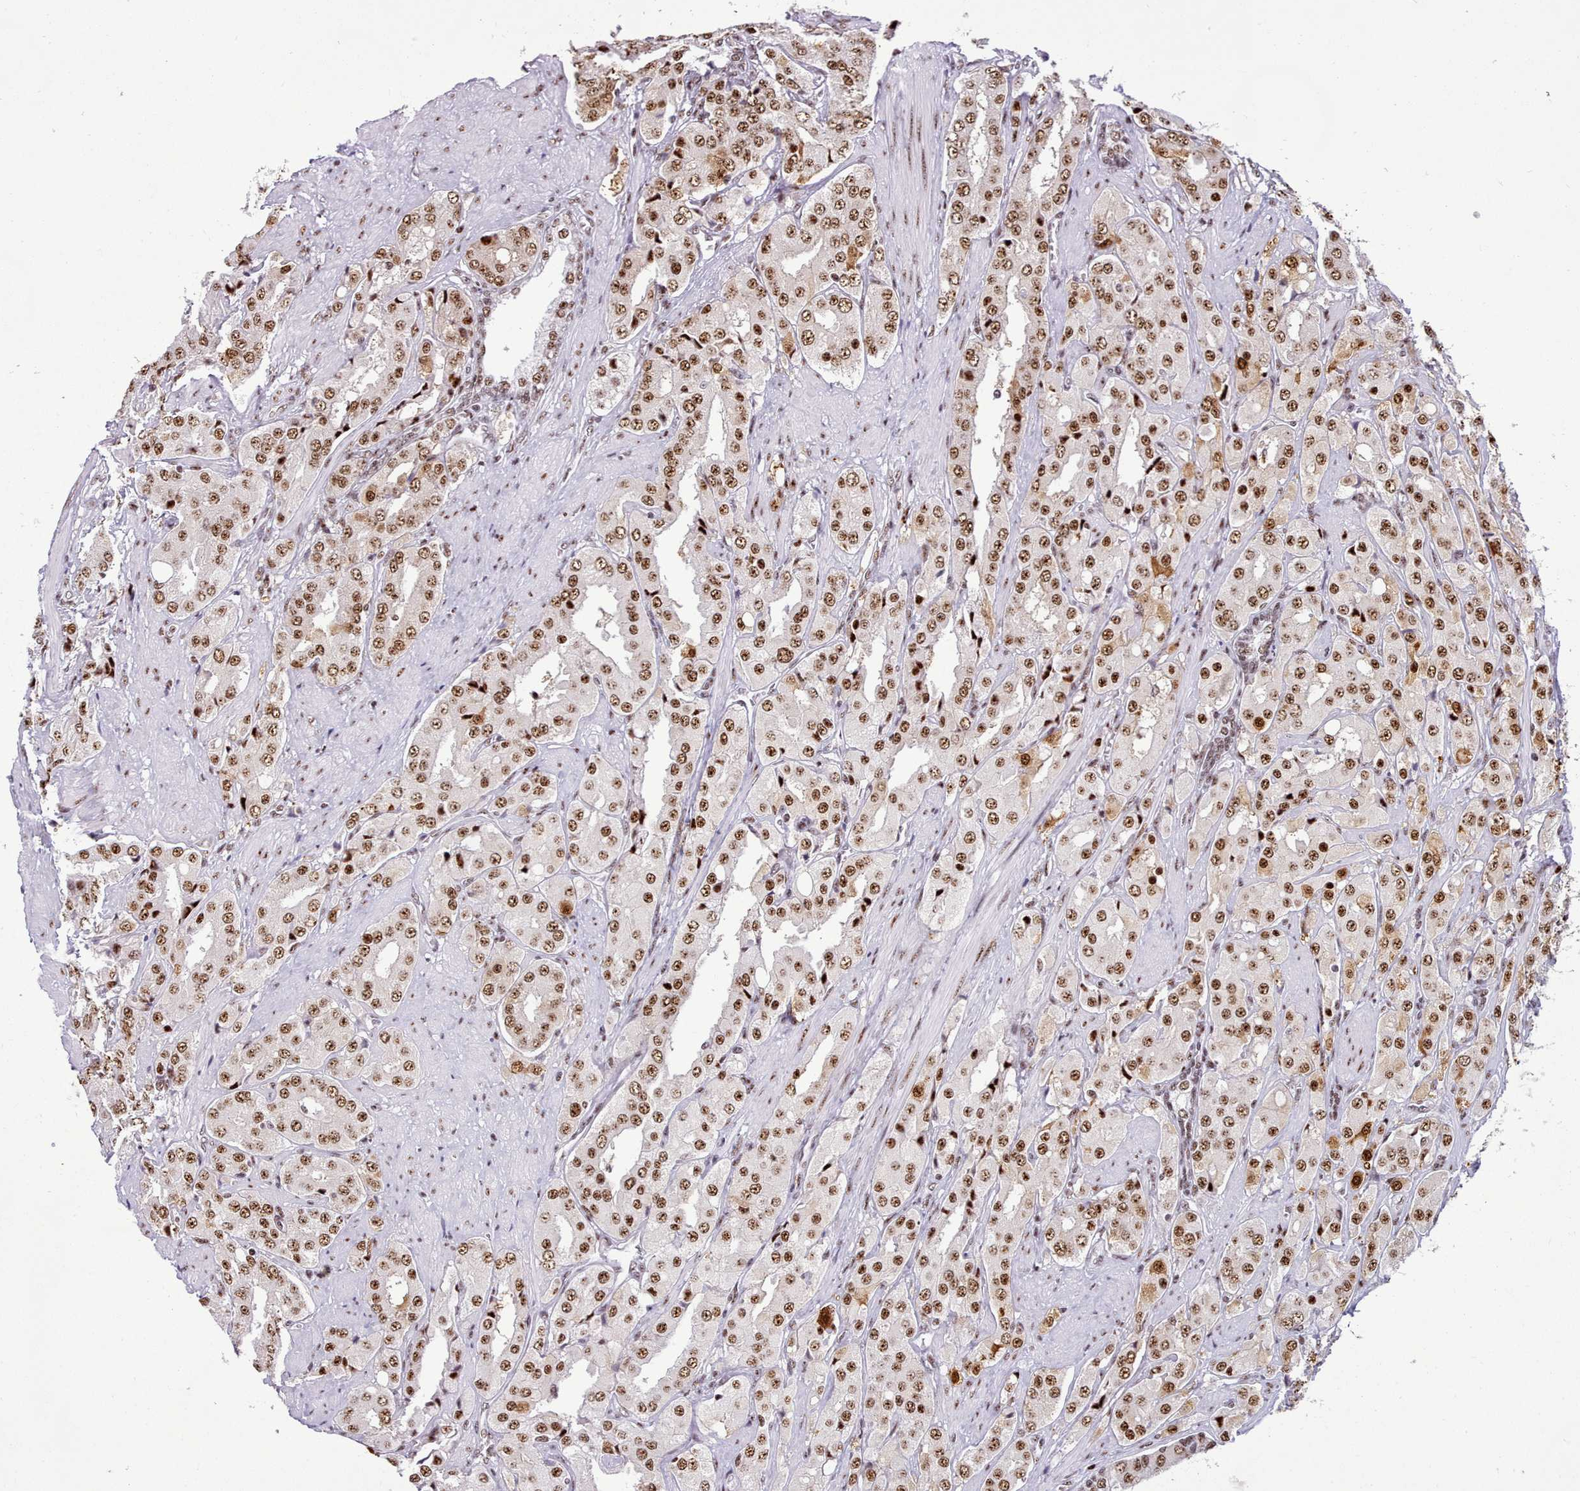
{"staining": {"intensity": "strong", "quantity": ">75%", "location": "nuclear"}, "tissue": "prostate cancer", "cell_type": "Tumor cells", "image_type": "cancer", "snomed": [{"axis": "morphology", "description": "Adenocarcinoma, High grade"}, {"axis": "topography", "description": "Prostate"}], "caption": "Prostate cancer (adenocarcinoma (high-grade)) stained with a protein marker exhibits strong staining in tumor cells.", "gene": "TMEM35B", "patient": {"sex": "male", "age": 71}}